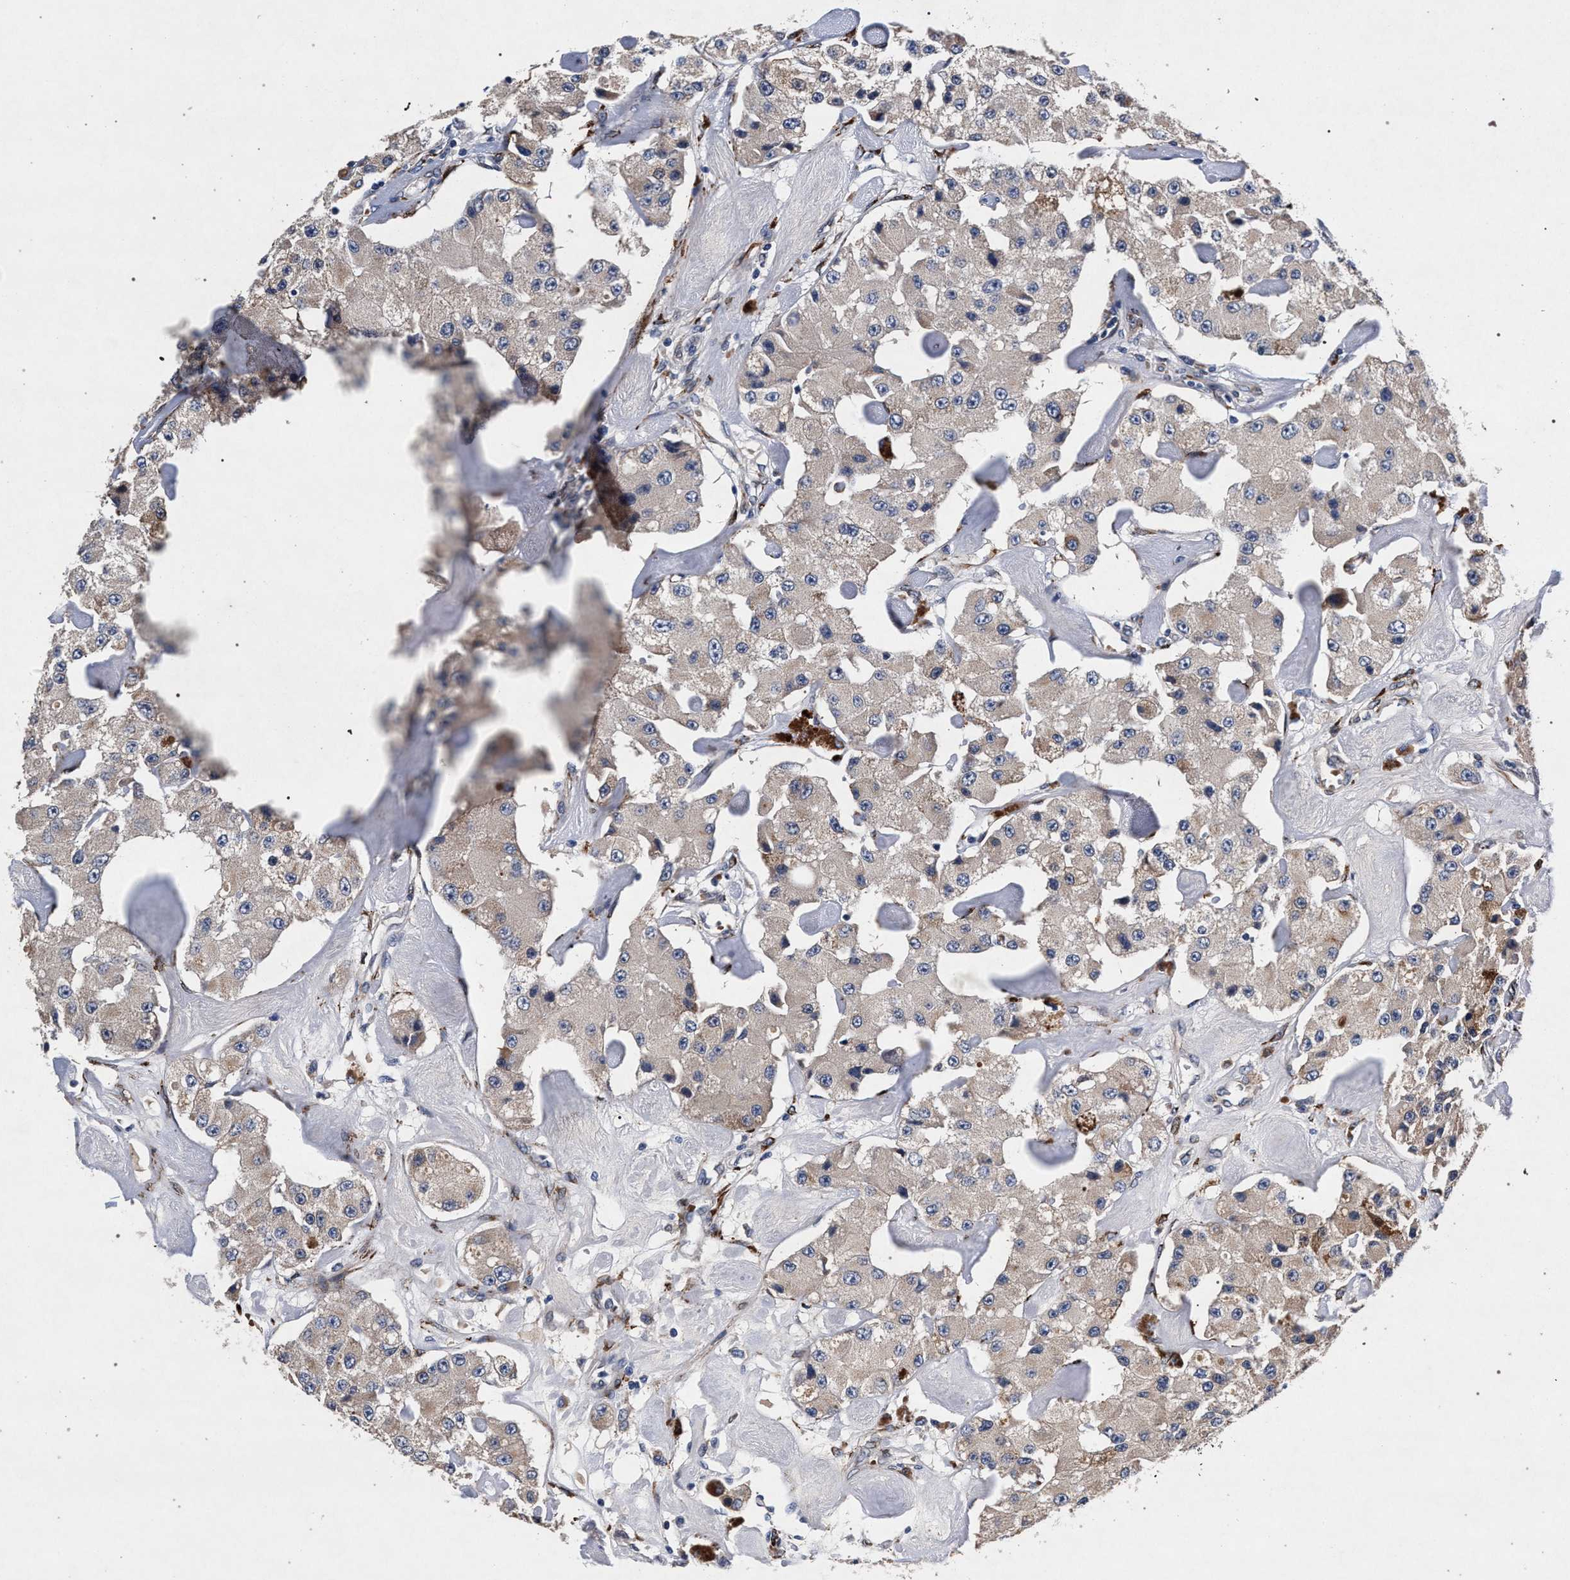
{"staining": {"intensity": "weak", "quantity": ">75%", "location": "cytoplasmic/membranous"}, "tissue": "carcinoid", "cell_type": "Tumor cells", "image_type": "cancer", "snomed": [{"axis": "morphology", "description": "Carcinoid, malignant, NOS"}, {"axis": "topography", "description": "Pancreas"}], "caption": "High-magnification brightfield microscopy of carcinoid stained with DAB (brown) and counterstained with hematoxylin (blue). tumor cells exhibit weak cytoplasmic/membranous staining is seen in about>75% of cells.", "gene": "NEK7", "patient": {"sex": "male", "age": 41}}